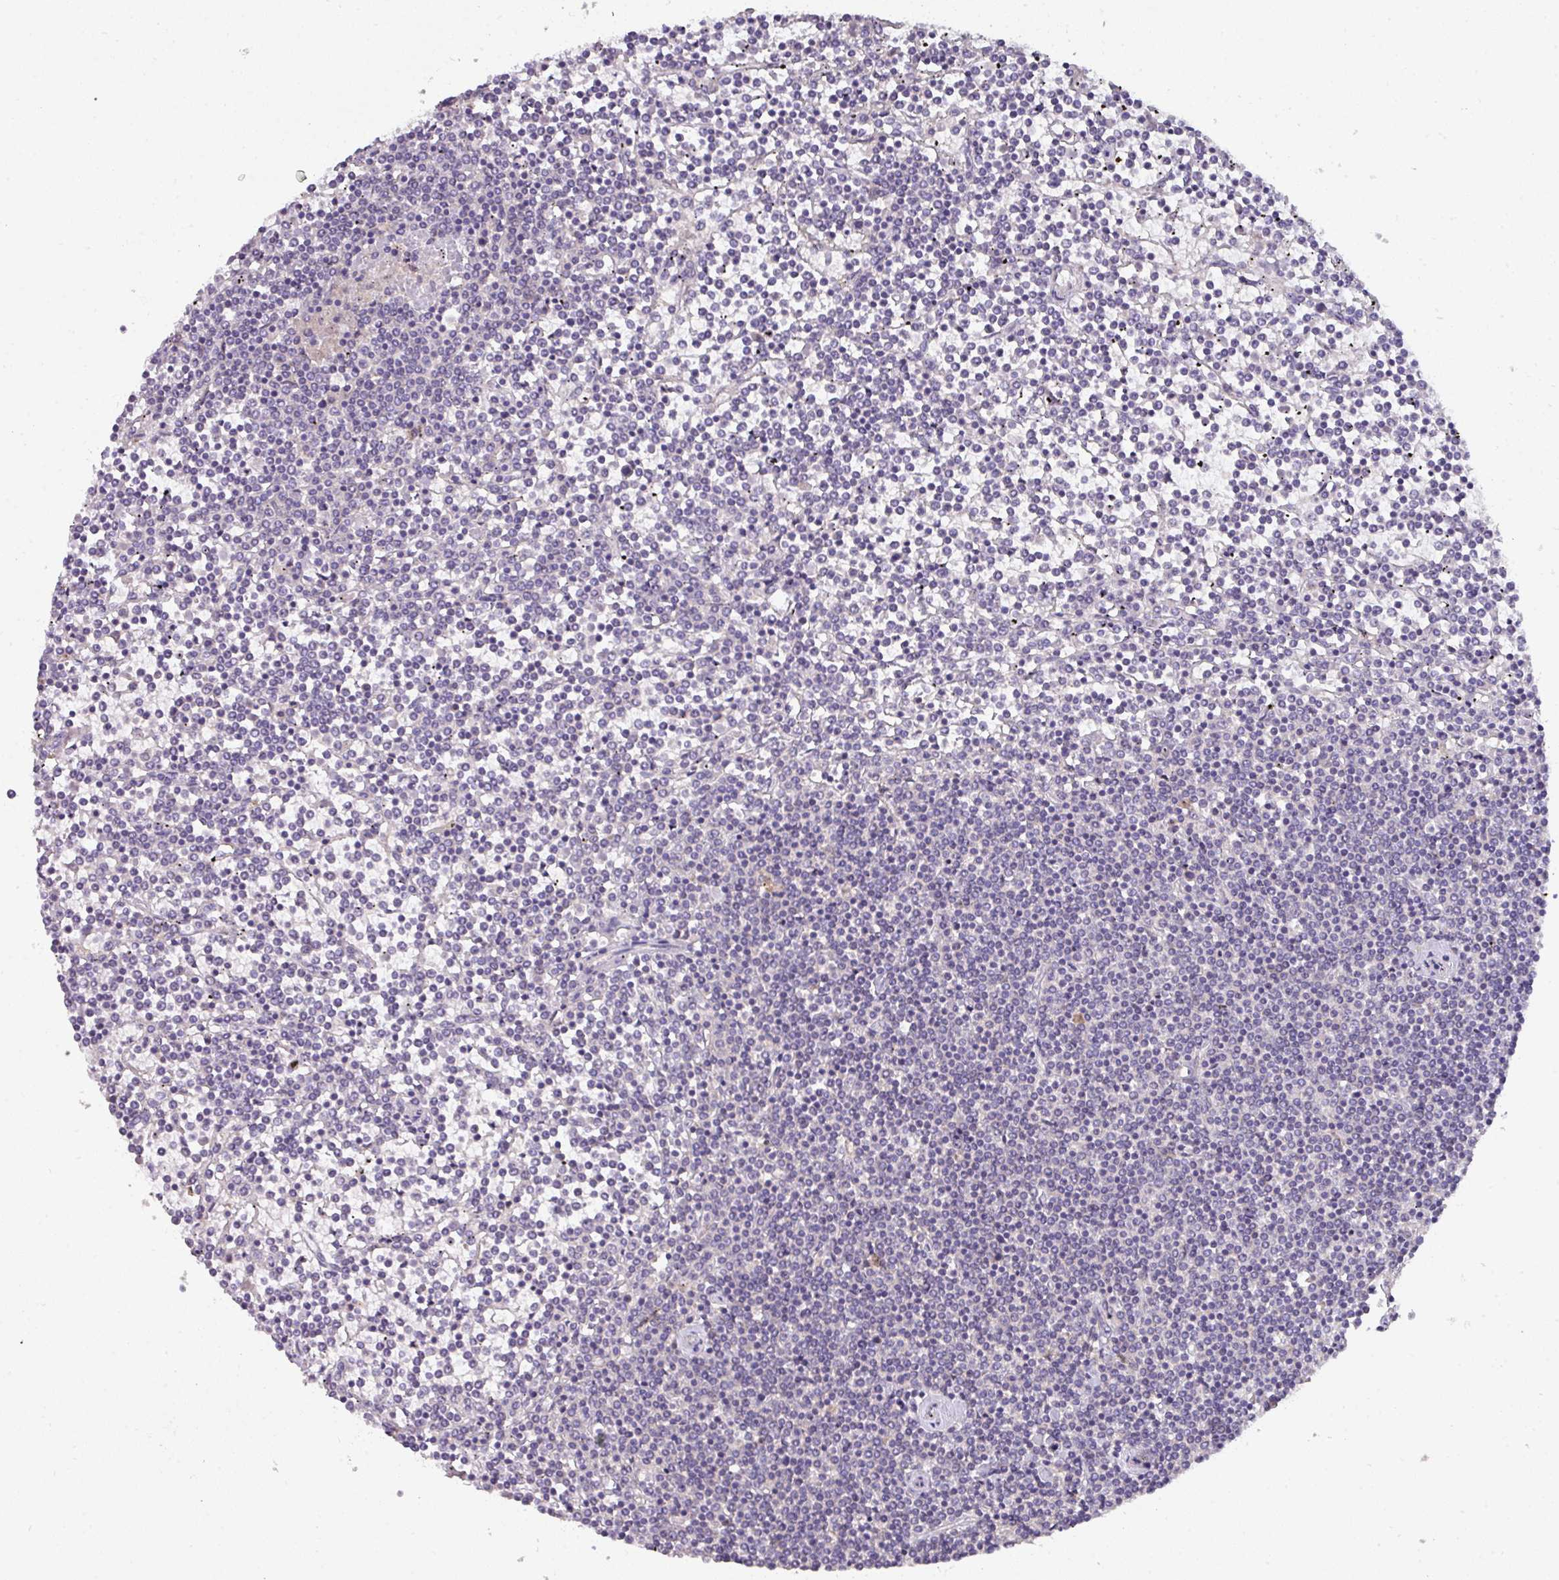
{"staining": {"intensity": "negative", "quantity": "none", "location": "none"}, "tissue": "lymphoma", "cell_type": "Tumor cells", "image_type": "cancer", "snomed": [{"axis": "morphology", "description": "Malignant lymphoma, non-Hodgkin's type, Low grade"}, {"axis": "topography", "description": "Spleen"}], "caption": "IHC micrograph of human lymphoma stained for a protein (brown), which demonstrates no staining in tumor cells.", "gene": "AEBP2", "patient": {"sex": "female", "age": 19}}